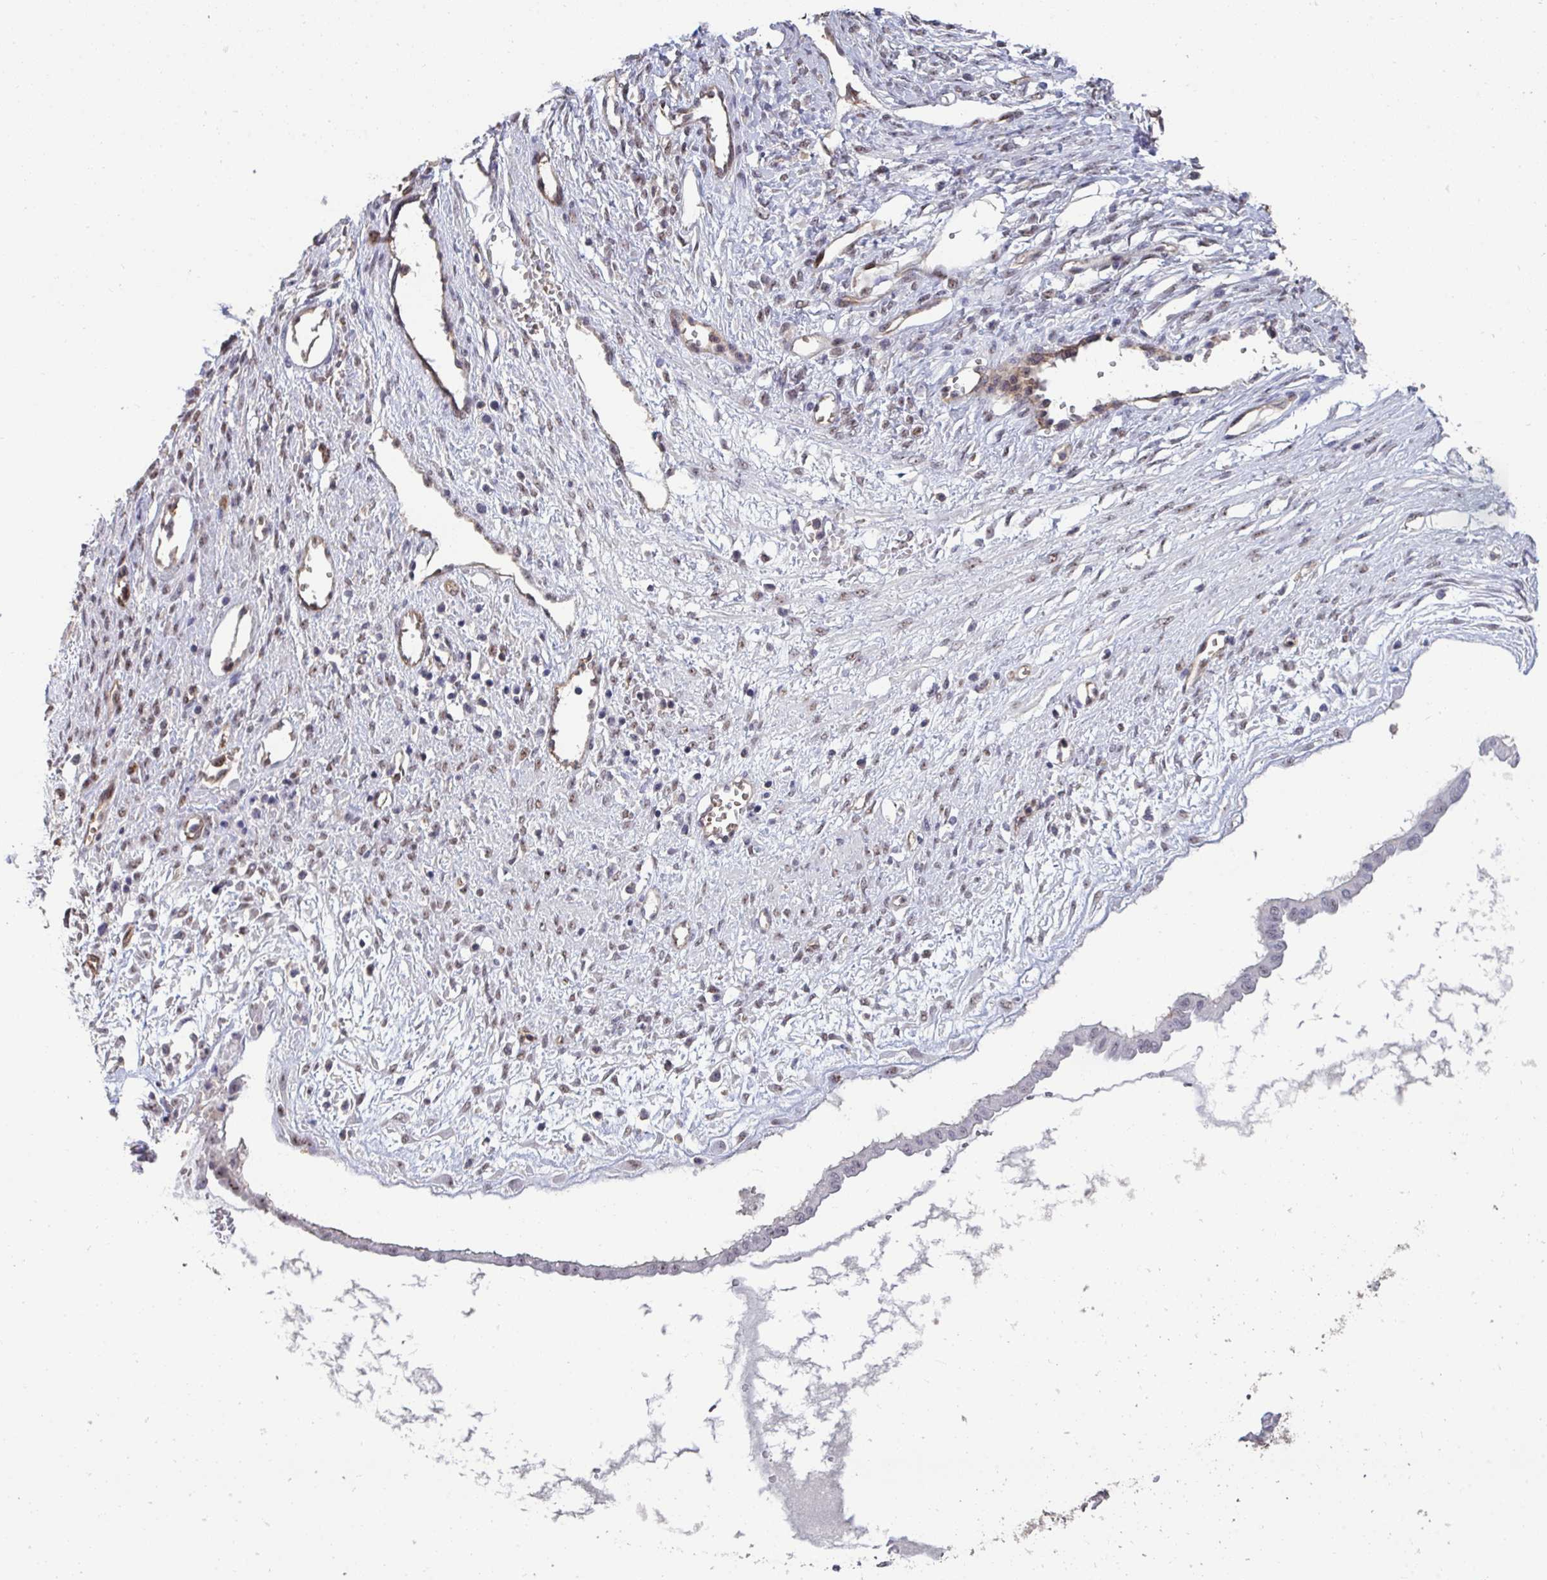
{"staining": {"intensity": "negative", "quantity": "none", "location": "none"}, "tissue": "ovarian cancer", "cell_type": "Tumor cells", "image_type": "cancer", "snomed": [{"axis": "morphology", "description": "Cystadenocarcinoma, mucinous, NOS"}, {"axis": "topography", "description": "Ovary"}], "caption": "This is an immunohistochemistry (IHC) image of ovarian cancer (mucinous cystadenocarcinoma). There is no expression in tumor cells.", "gene": "SENP3", "patient": {"sex": "female", "age": 73}}